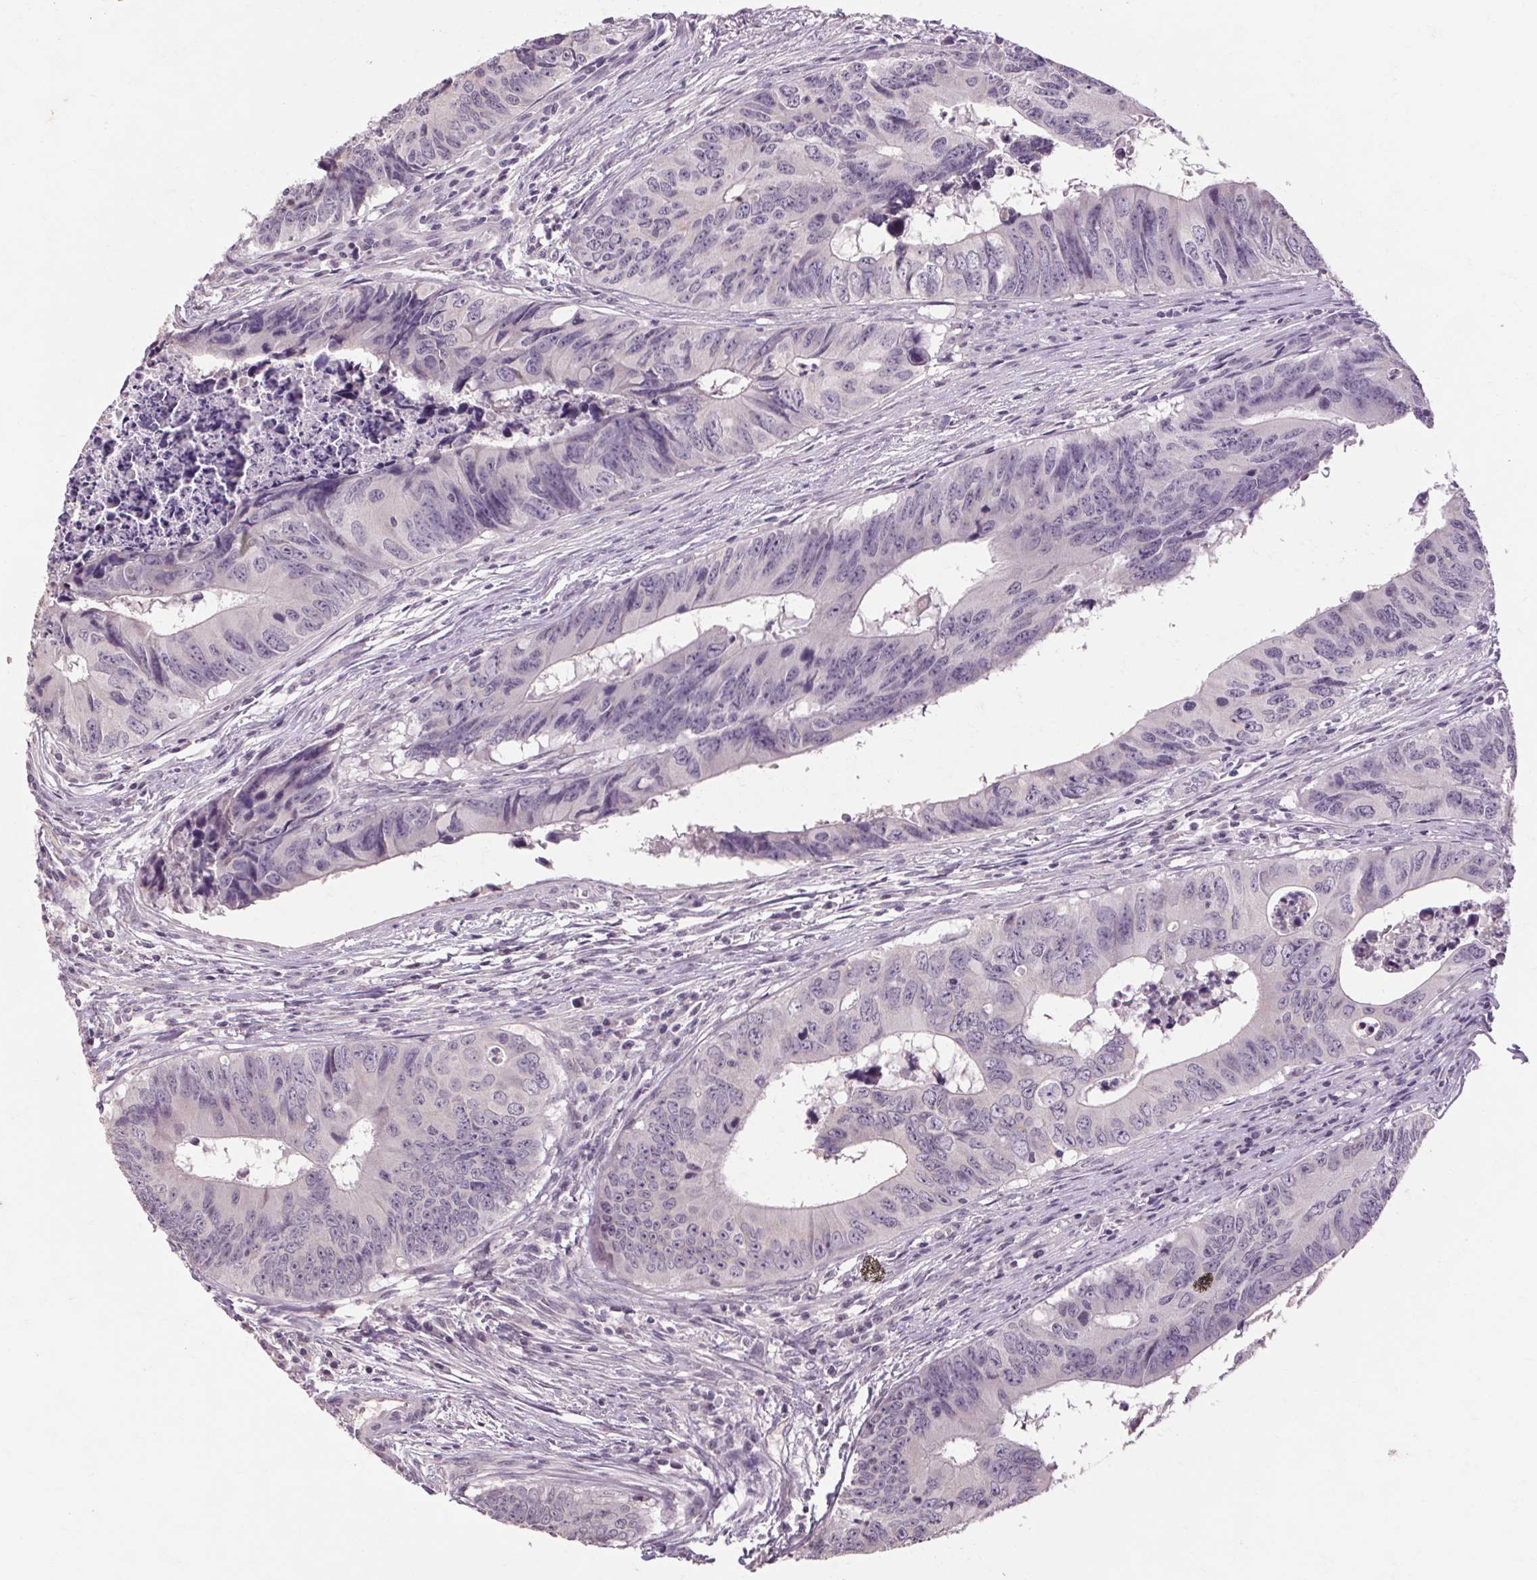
{"staining": {"intensity": "negative", "quantity": "none", "location": "none"}, "tissue": "colorectal cancer", "cell_type": "Tumor cells", "image_type": "cancer", "snomed": [{"axis": "morphology", "description": "Adenocarcinoma, NOS"}, {"axis": "topography", "description": "Colon"}], "caption": "Protein analysis of colorectal cancer reveals no significant staining in tumor cells.", "gene": "POMC", "patient": {"sex": "female", "age": 82}}